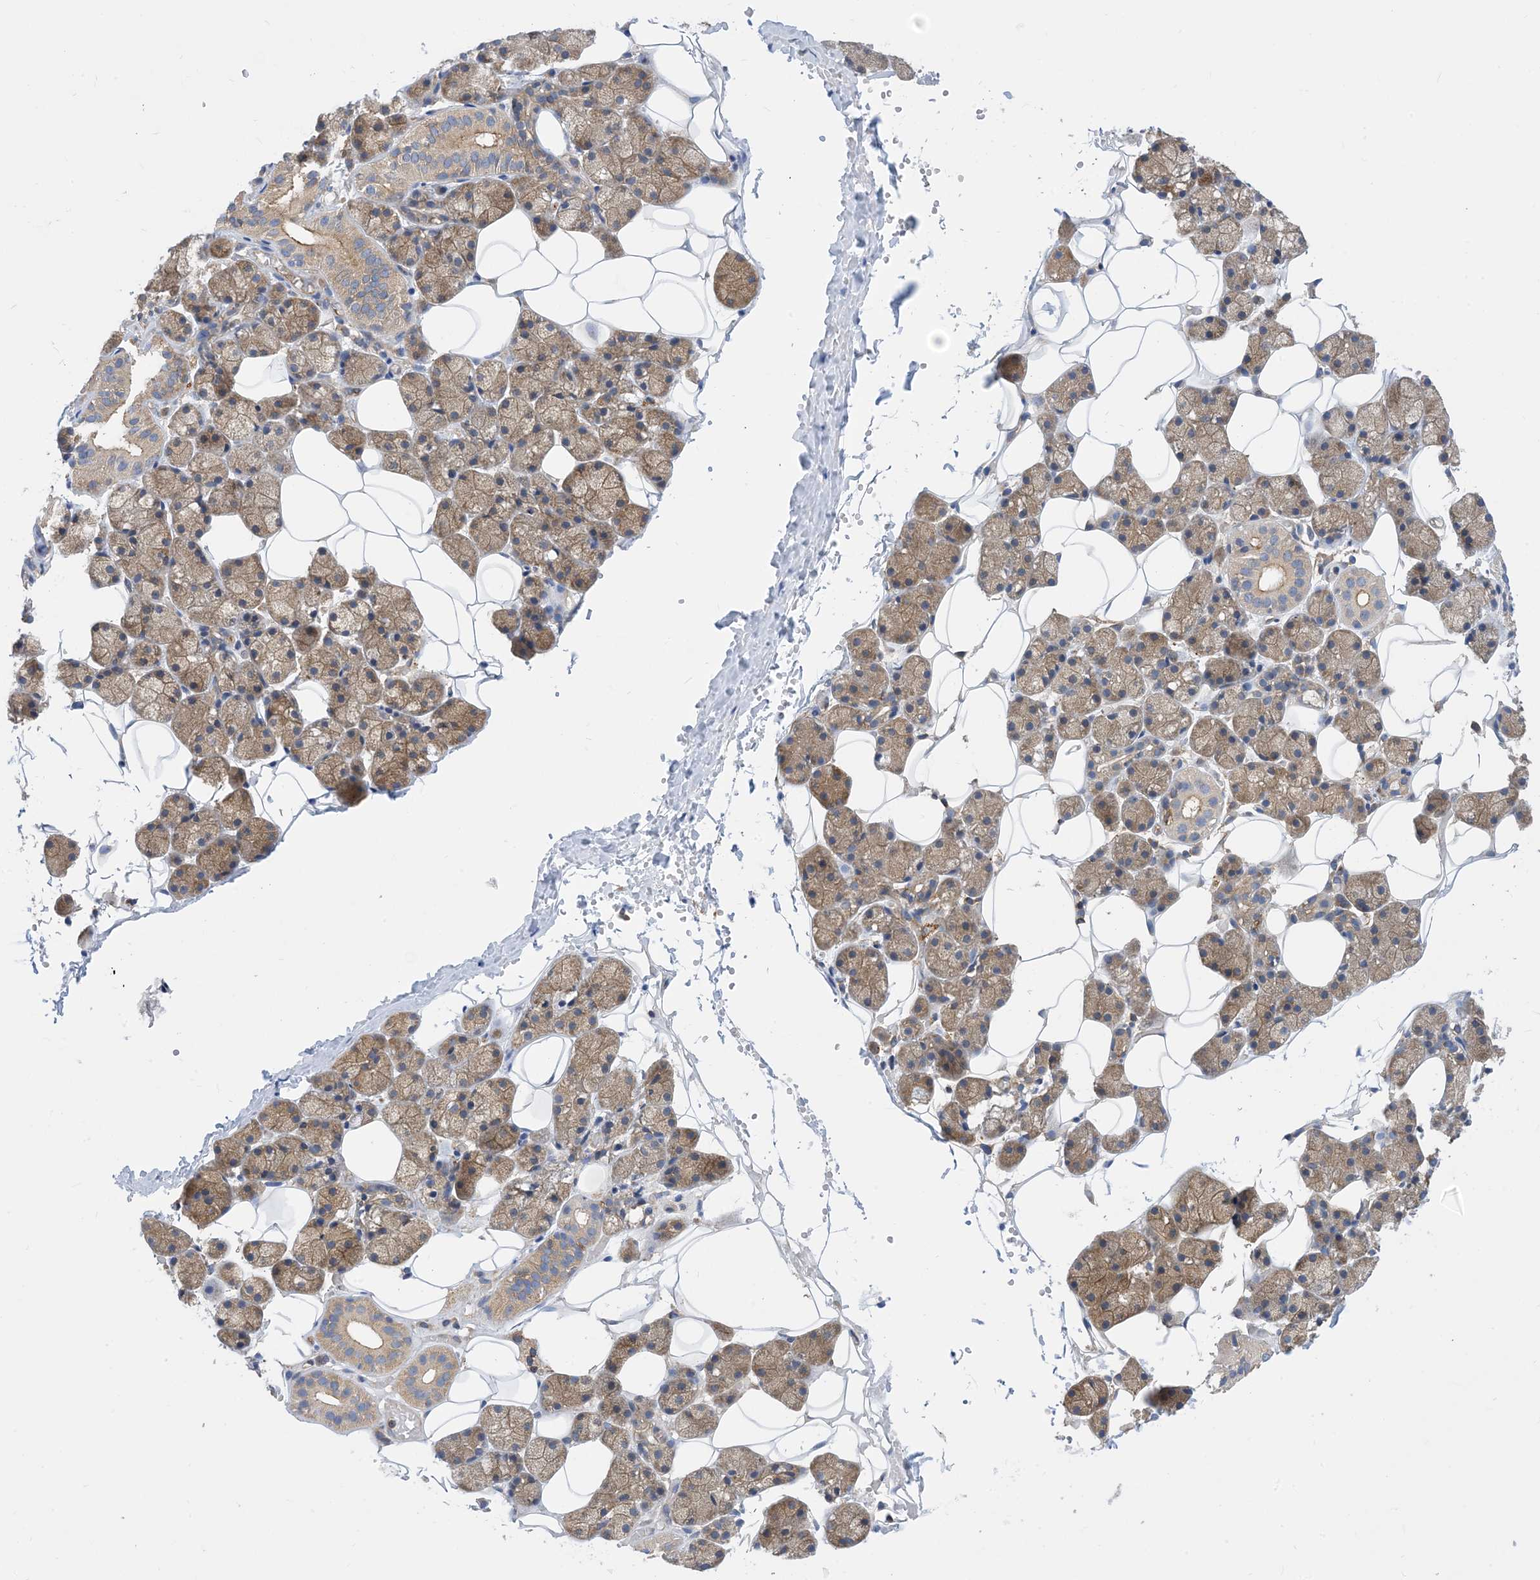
{"staining": {"intensity": "moderate", "quantity": "25%-75%", "location": "cytoplasmic/membranous"}, "tissue": "salivary gland", "cell_type": "Glandular cells", "image_type": "normal", "snomed": [{"axis": "morphology", "description": "Normal tissue, NOS"}, {"axis": "topography", "description": "Salivary gland"}], "caption": "Immunohistochemical staining of benign salivary gland shows moderate cytoplasmic/membranous protein expression in approximately 25%-75% of glandular cells.", "gene": "DYNC1LI1", "patient": {"sex": "female", "age": 33}}